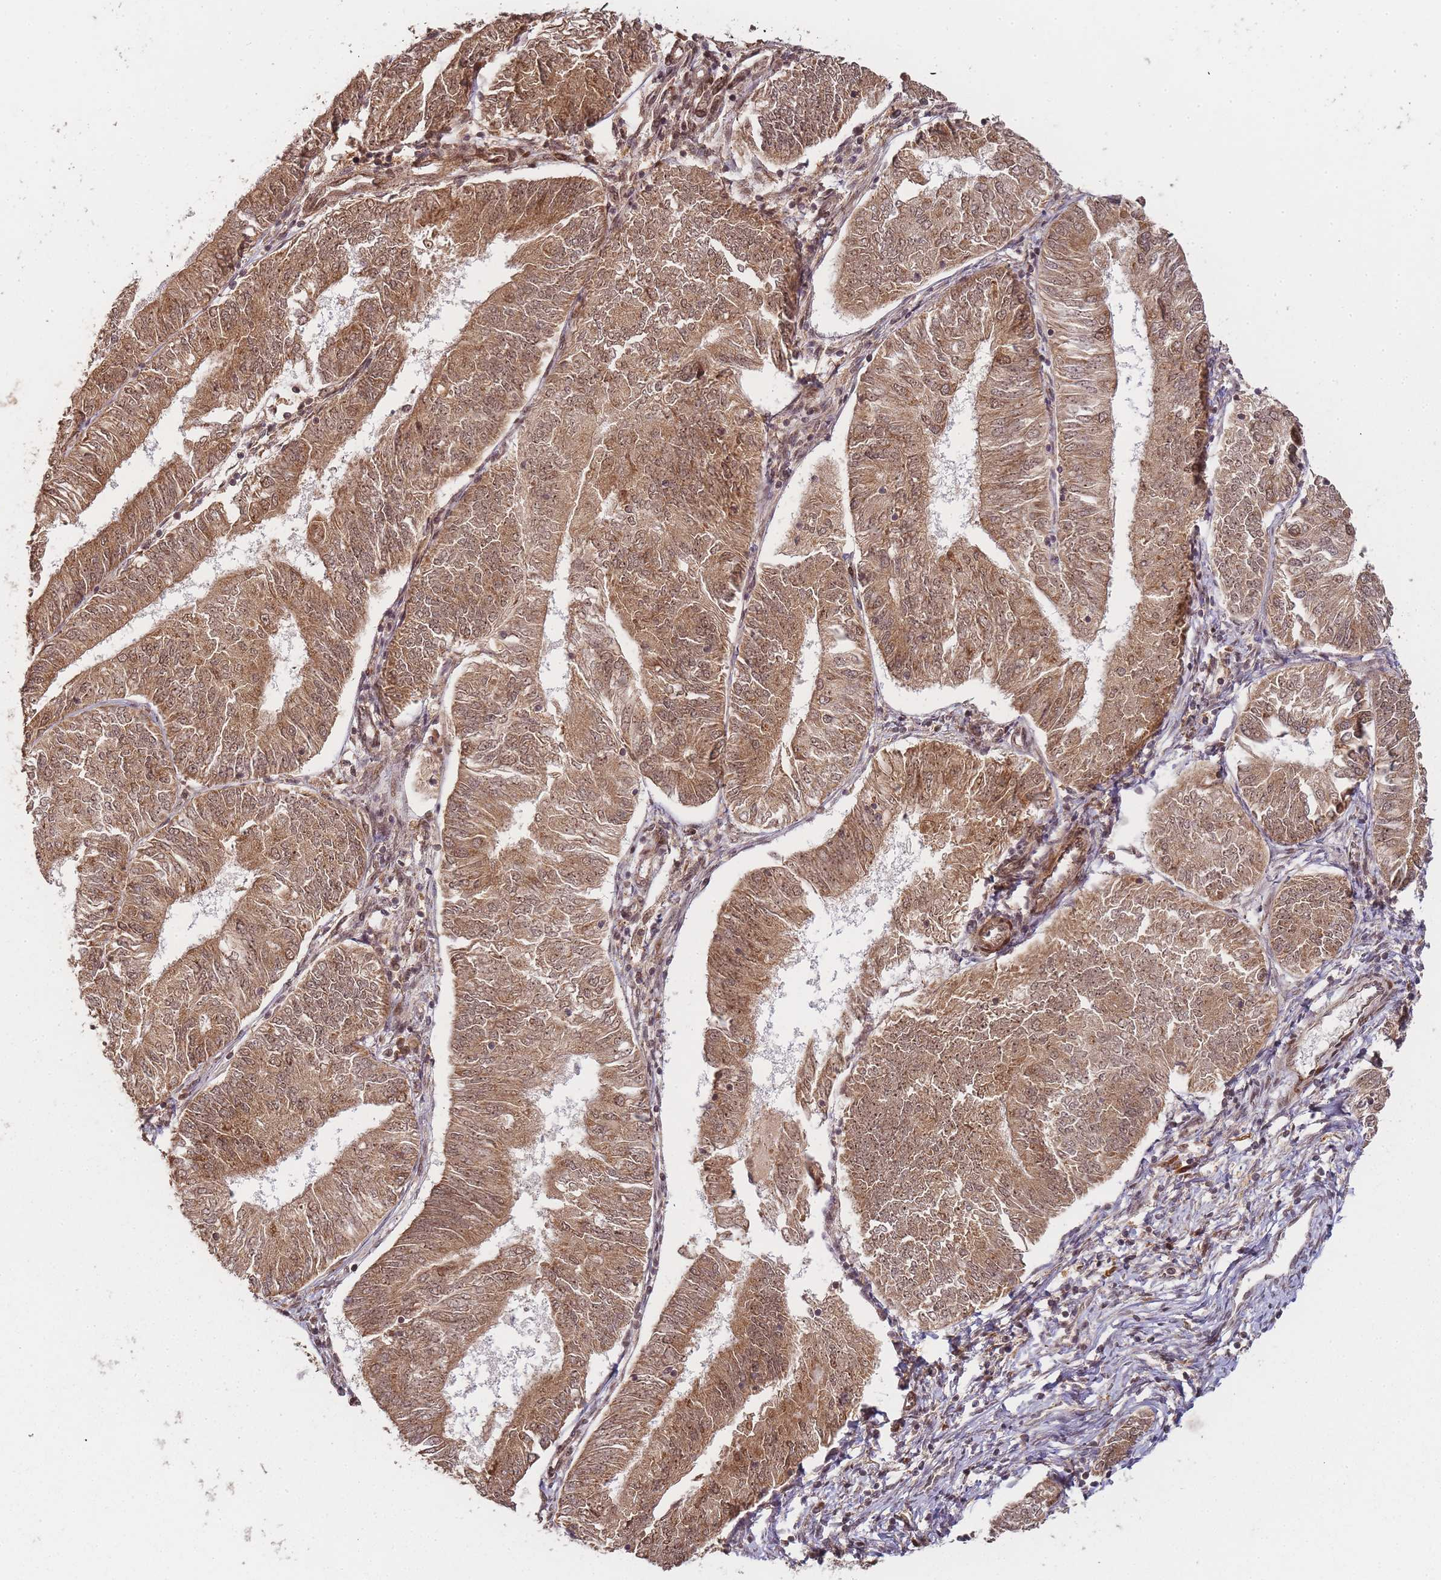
{"staining": {"intensity": "moderate", "quantity": ">75%", "location": "cytoplasmic/membranous,nuclear"}, "tissue": "endometrial cancer", "cell_type": "Tumor cells", "image_type": "cancer", "snomed": [{"axis": "morphology", "description": "Adenocarcinoma, NOS"}, {"axis": "topography", "description": "Endometrium"}], "caption": "Endometrial adenocarcinoma tissue exhibits moderate cytoplasmic/membranous and nuclear positivity in about >75% of tumor cells, visualized by immunohistochemistry.", "gene": "ZNF497", "patient": {"sex": "female", "age": 58}}